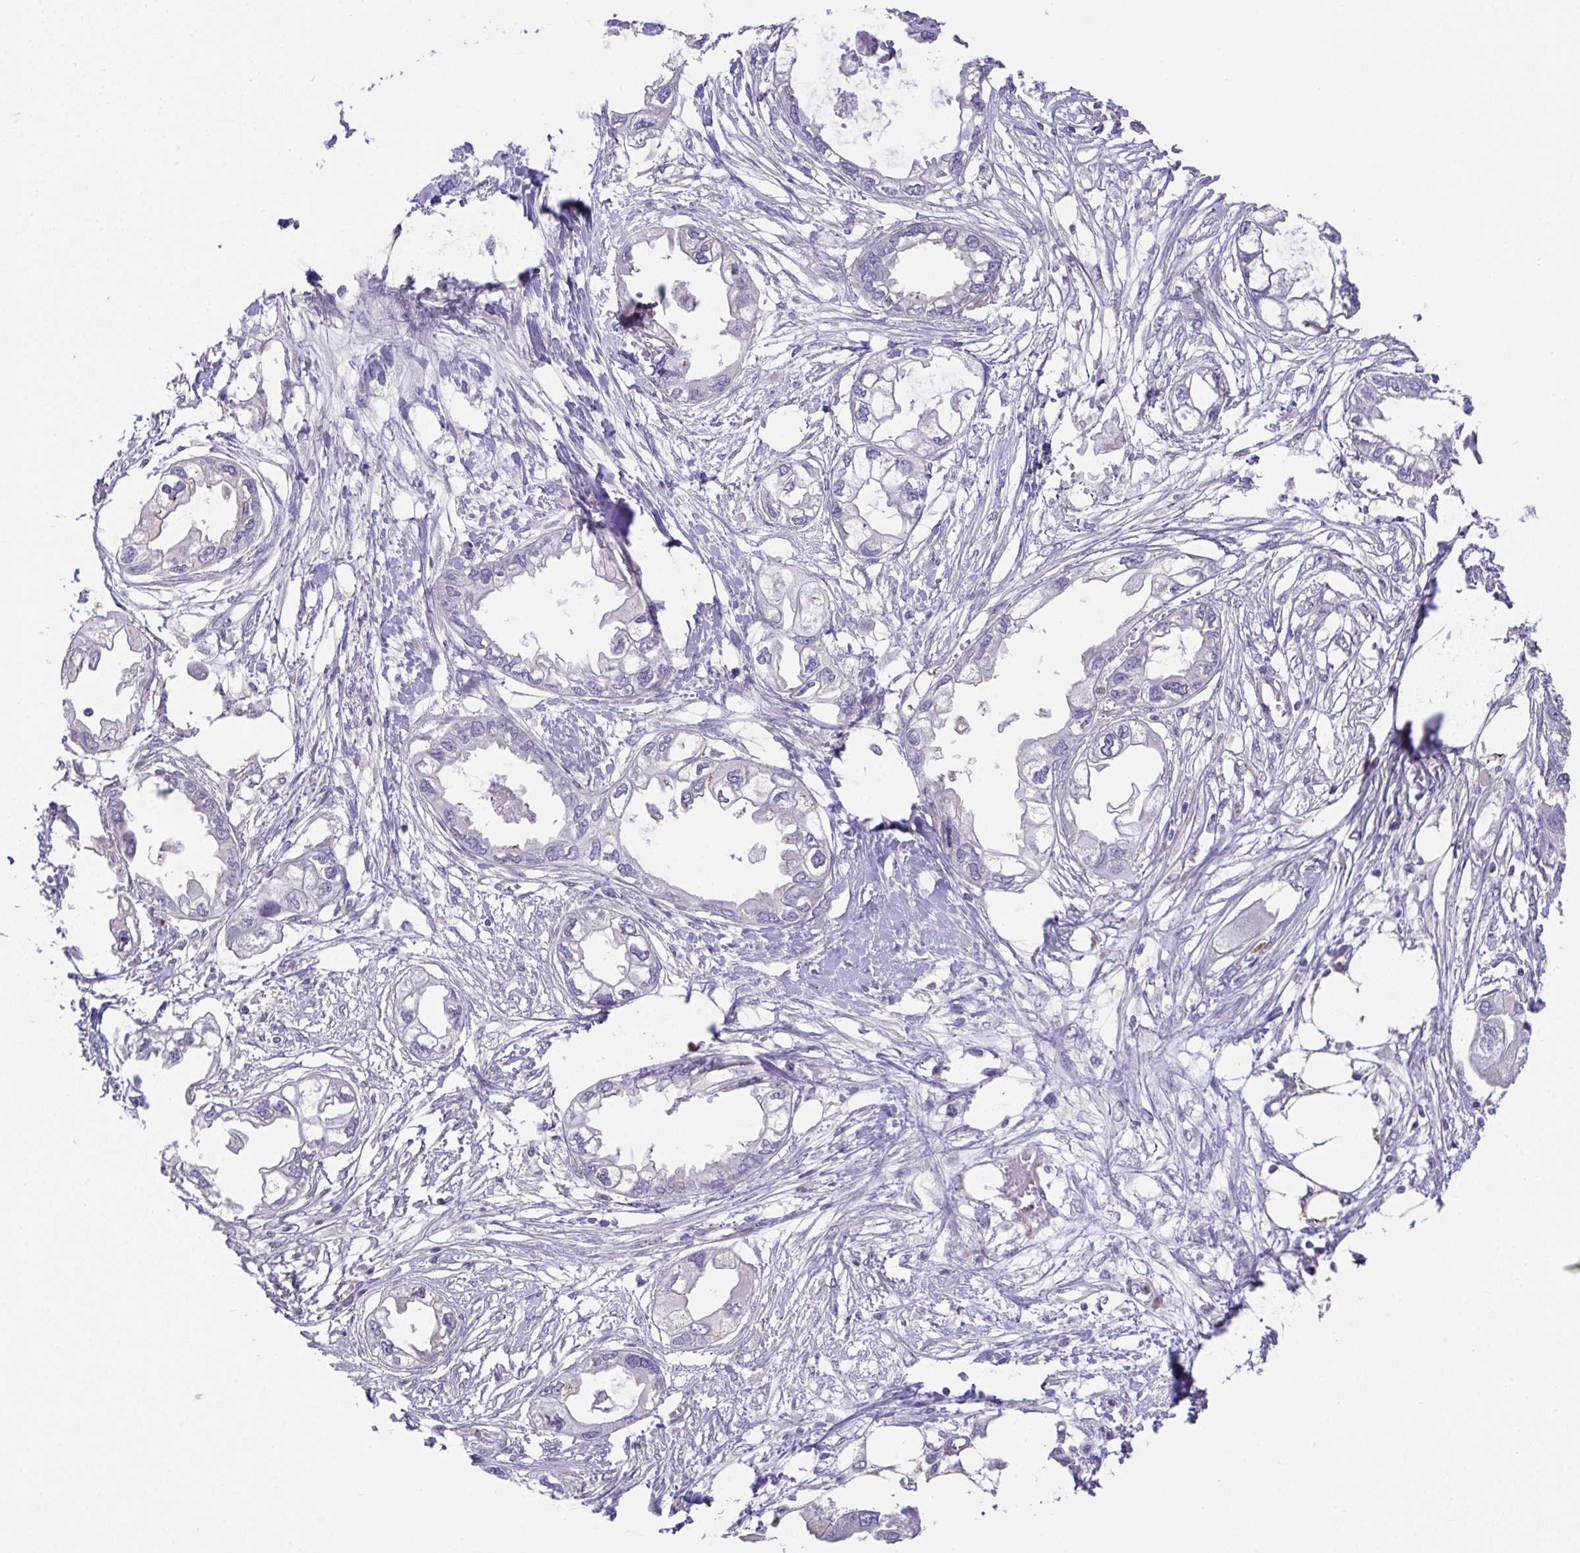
{"staining": {"intensity": "negative", "quantity": "none", "location": "none"}, "tissue": "endometrial cancer", "cell_type": "Tumor cells", "image_type": "cancer", "snomed": [{"axis": "morphology", "description": "Adenocarcinoma, NOS"}, {"axis": "morphology", "description": "Adenocarcinoma, metastatic, NOS"}, {"axis": "topography", "description": "Adipose tissue"}, {"axis": "topography", "description": "Endometrium"}], "caption": "Tumor cells are negative for brown protein staining in endometrial cancer (metastatic adenocarcinoma).", "gene": "RHOXF1", "patient": {"sex": "female", "age": 67}}